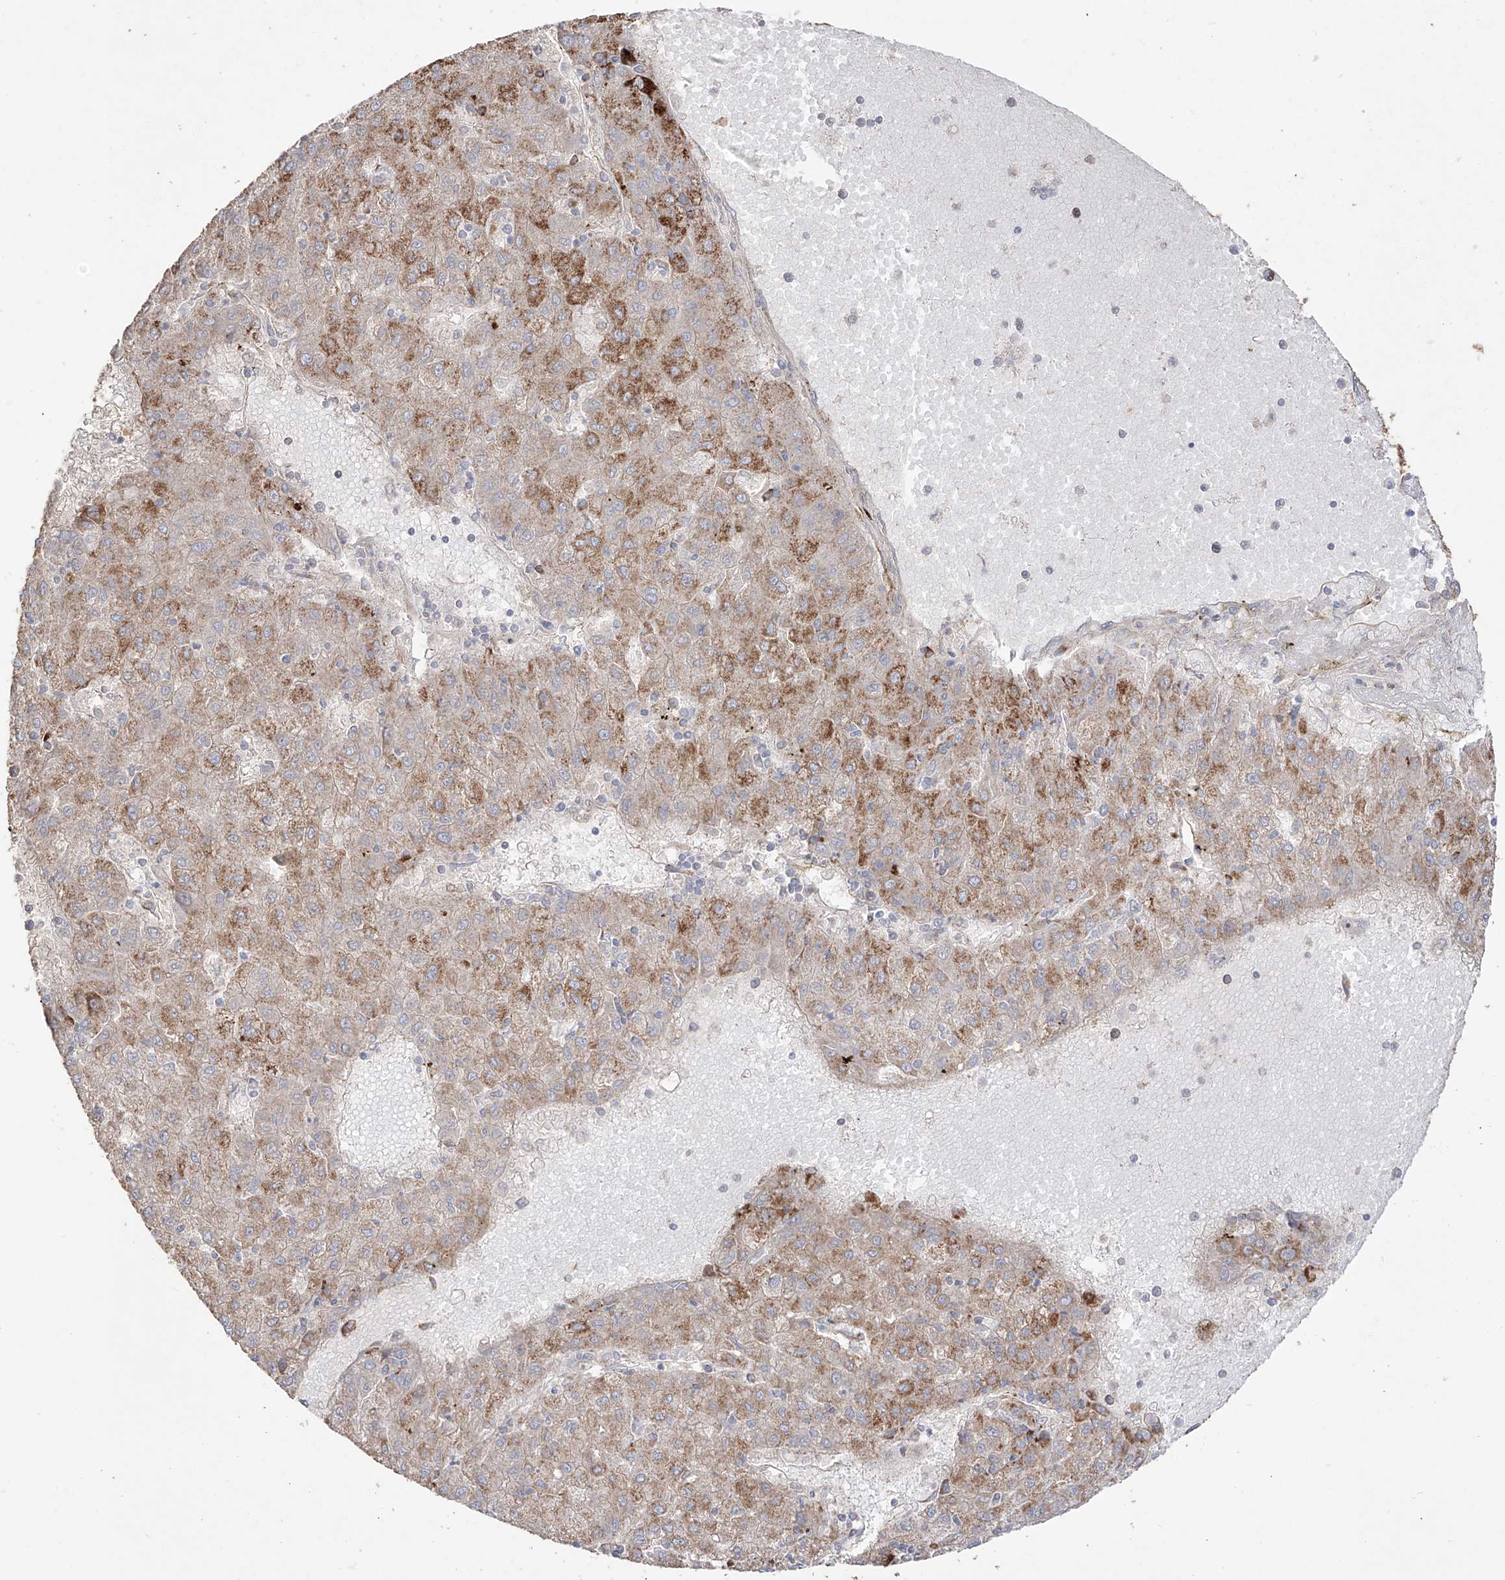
{"staining": {"intensity": "moderate", "quantity": "25%-75%", "location": "cytoplasmic/membranous"}, "tissue": "liver cancer", "cell_type": "Tumor cells", "image_type": "cancer", "snomed": [{"axis": "morphology", "description": "Carcinoma, Hepatocellular, NOS"}, {"axis": "topography", "description": "Liver"}], "caption": "Immunohistochemical staining of hepatocellular carcinoma (liver) displays medium levels of moderate cytoplasmic/membranous protein positivity in approximately 25%-75% of tumor cells.", "gene": "YKT6", "patient": {"sex": "male", "age": 72}}